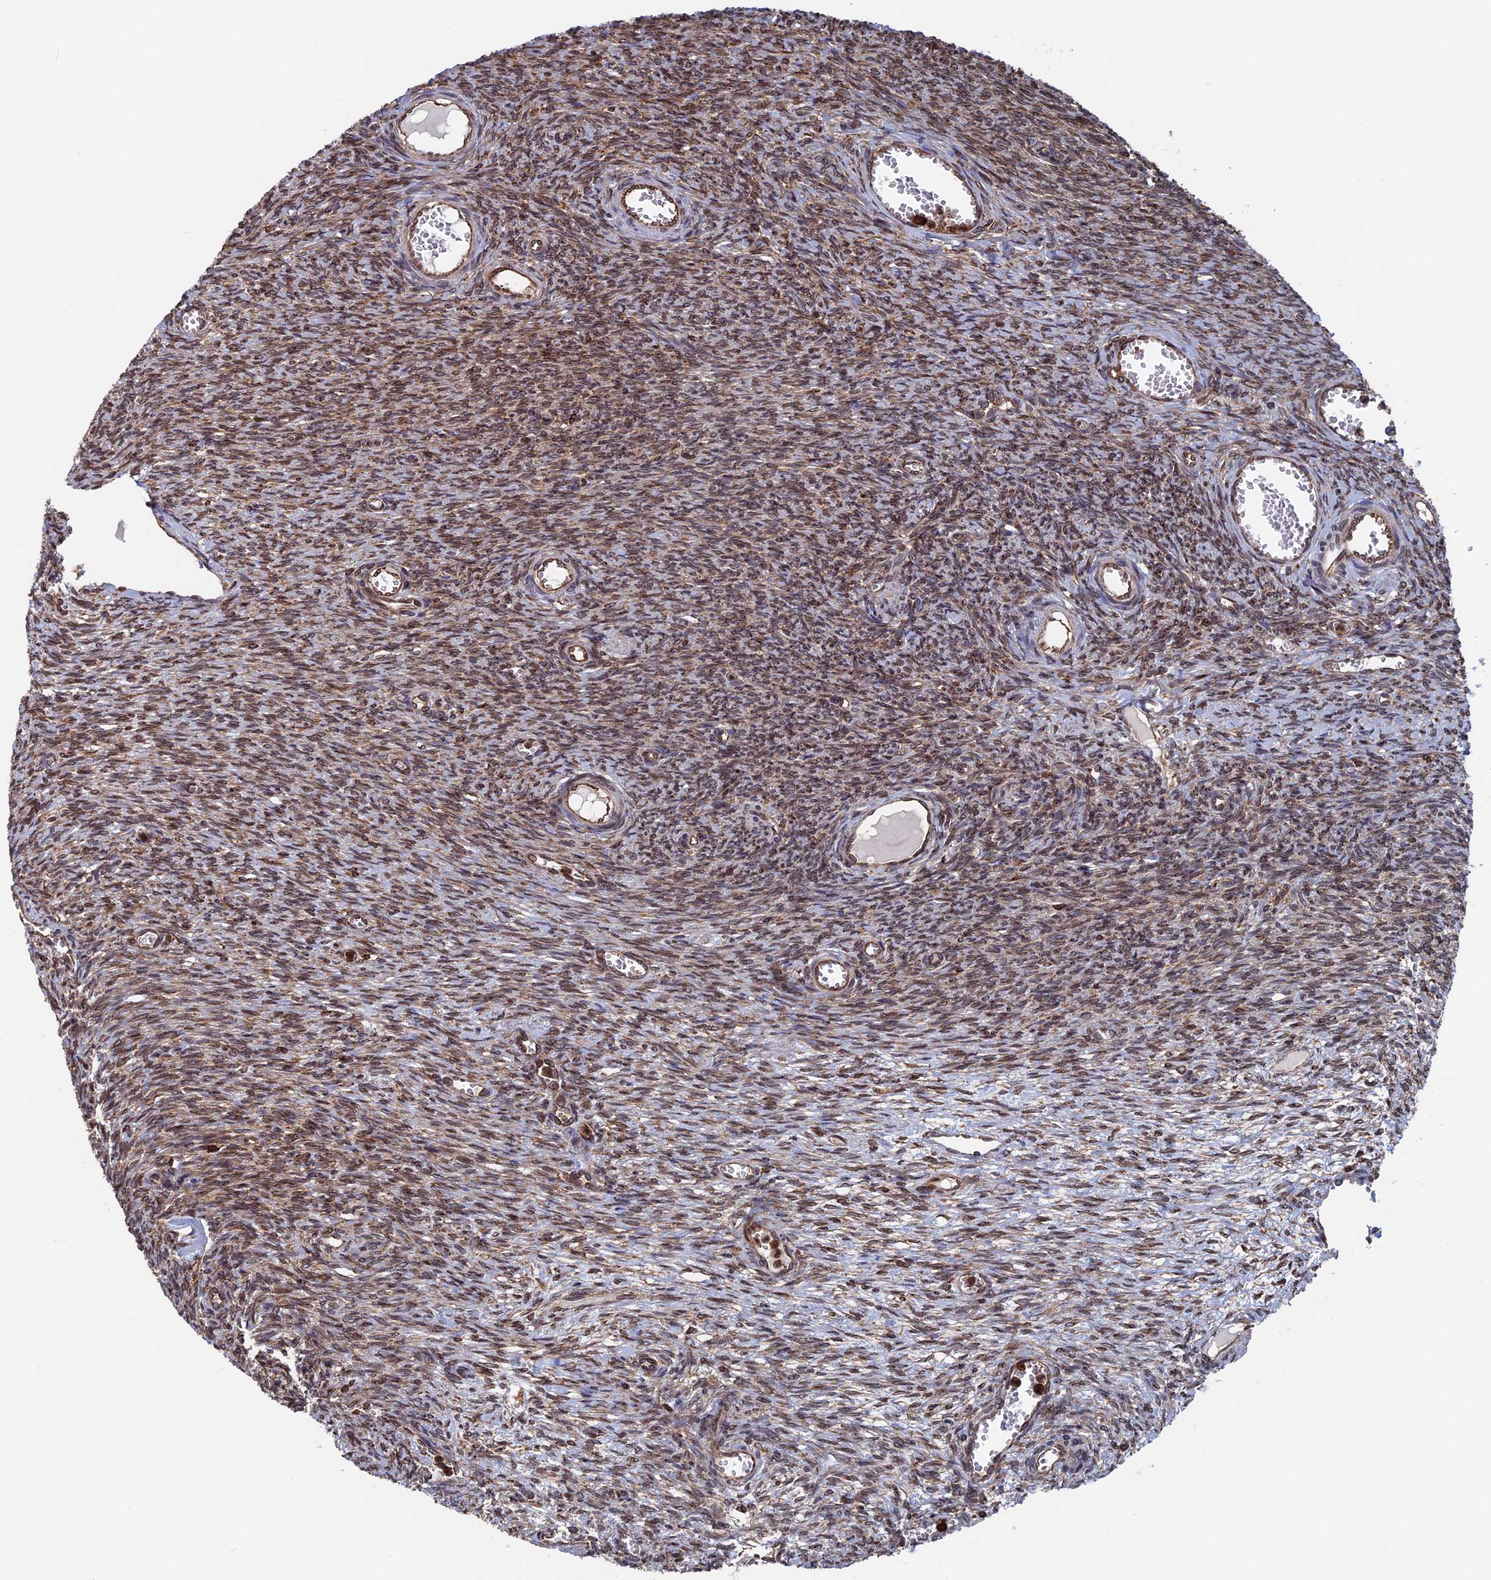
{"staining": {"intensity": "moderate", "quantity": ">75%", "location": "cytoplasmic/membranous"}, "tissue": "ovary", "cell_type": "Ovarian stroma cells", "image_type": "normal", "snomed": [{"axis": "morphology", "description": "Normal tissue, NOS"}, {"axis": "topography", "description": "Ovary"}], "caption": "The immunohistochemical stain shows moderate cytoplasmic/membranous staining in ovarian stroma cells of normal ovary.", "gene": "RPUSD1", "patient": {"sex": "female", "age": 44}}